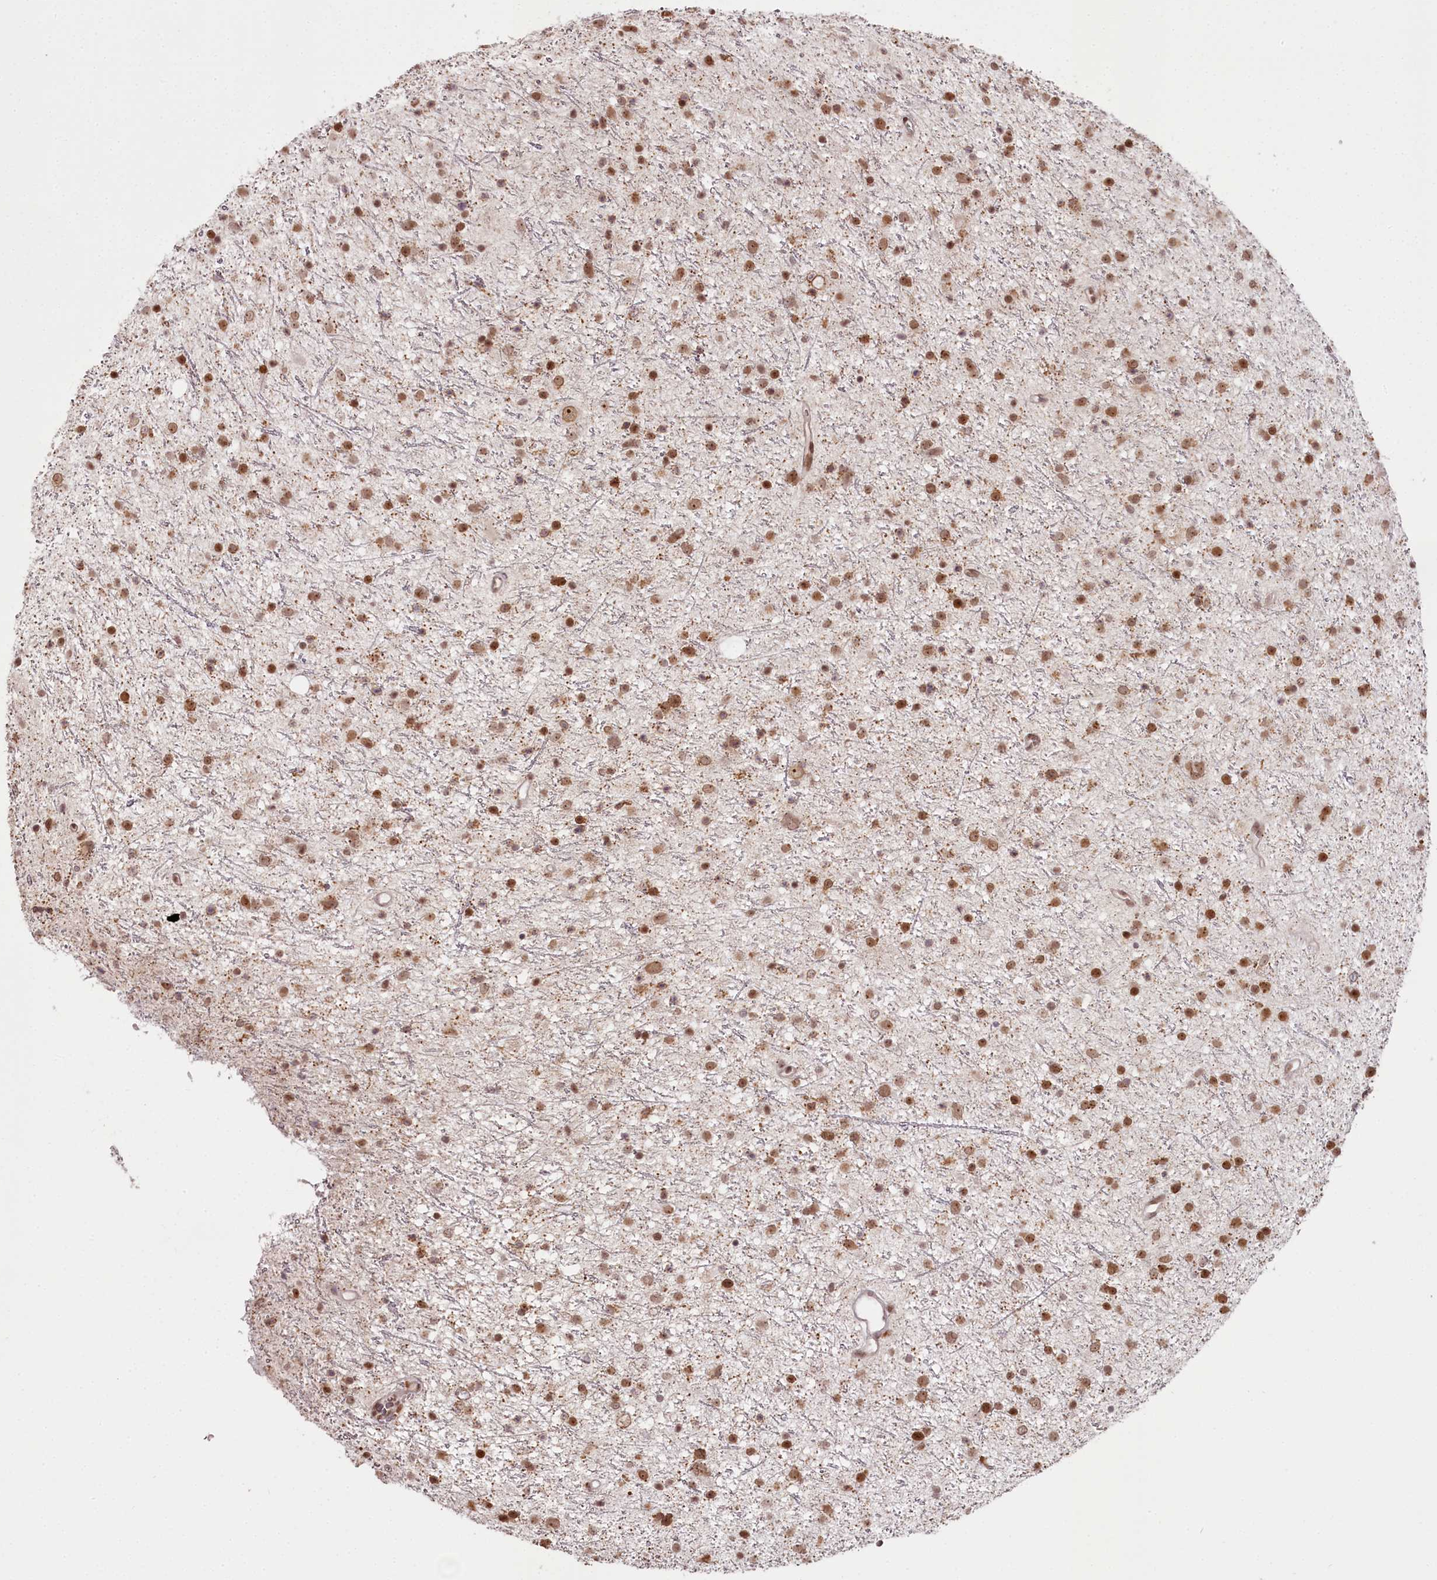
{"staining": {"intensity": "moderate", "quantity": ">75%", "location": "nuclear"}, "tissue": "glioma", "cell_type": "Tumor cells", "image_type": "cancer", "snomed": [{"axis": "morphology", "description": "Glioma, malignant, Low grade"}, {"axis": "topography", "description": "Cerebral cortex"}], "caption": "There is medium levels of moderate nuclear staining in tumor cells of malignant glioma (low-grade), as demonstrated by immunohistochemical staining (brown color).", "gene": "THYN1", "patient": {"sex": "female", "age": 39}}